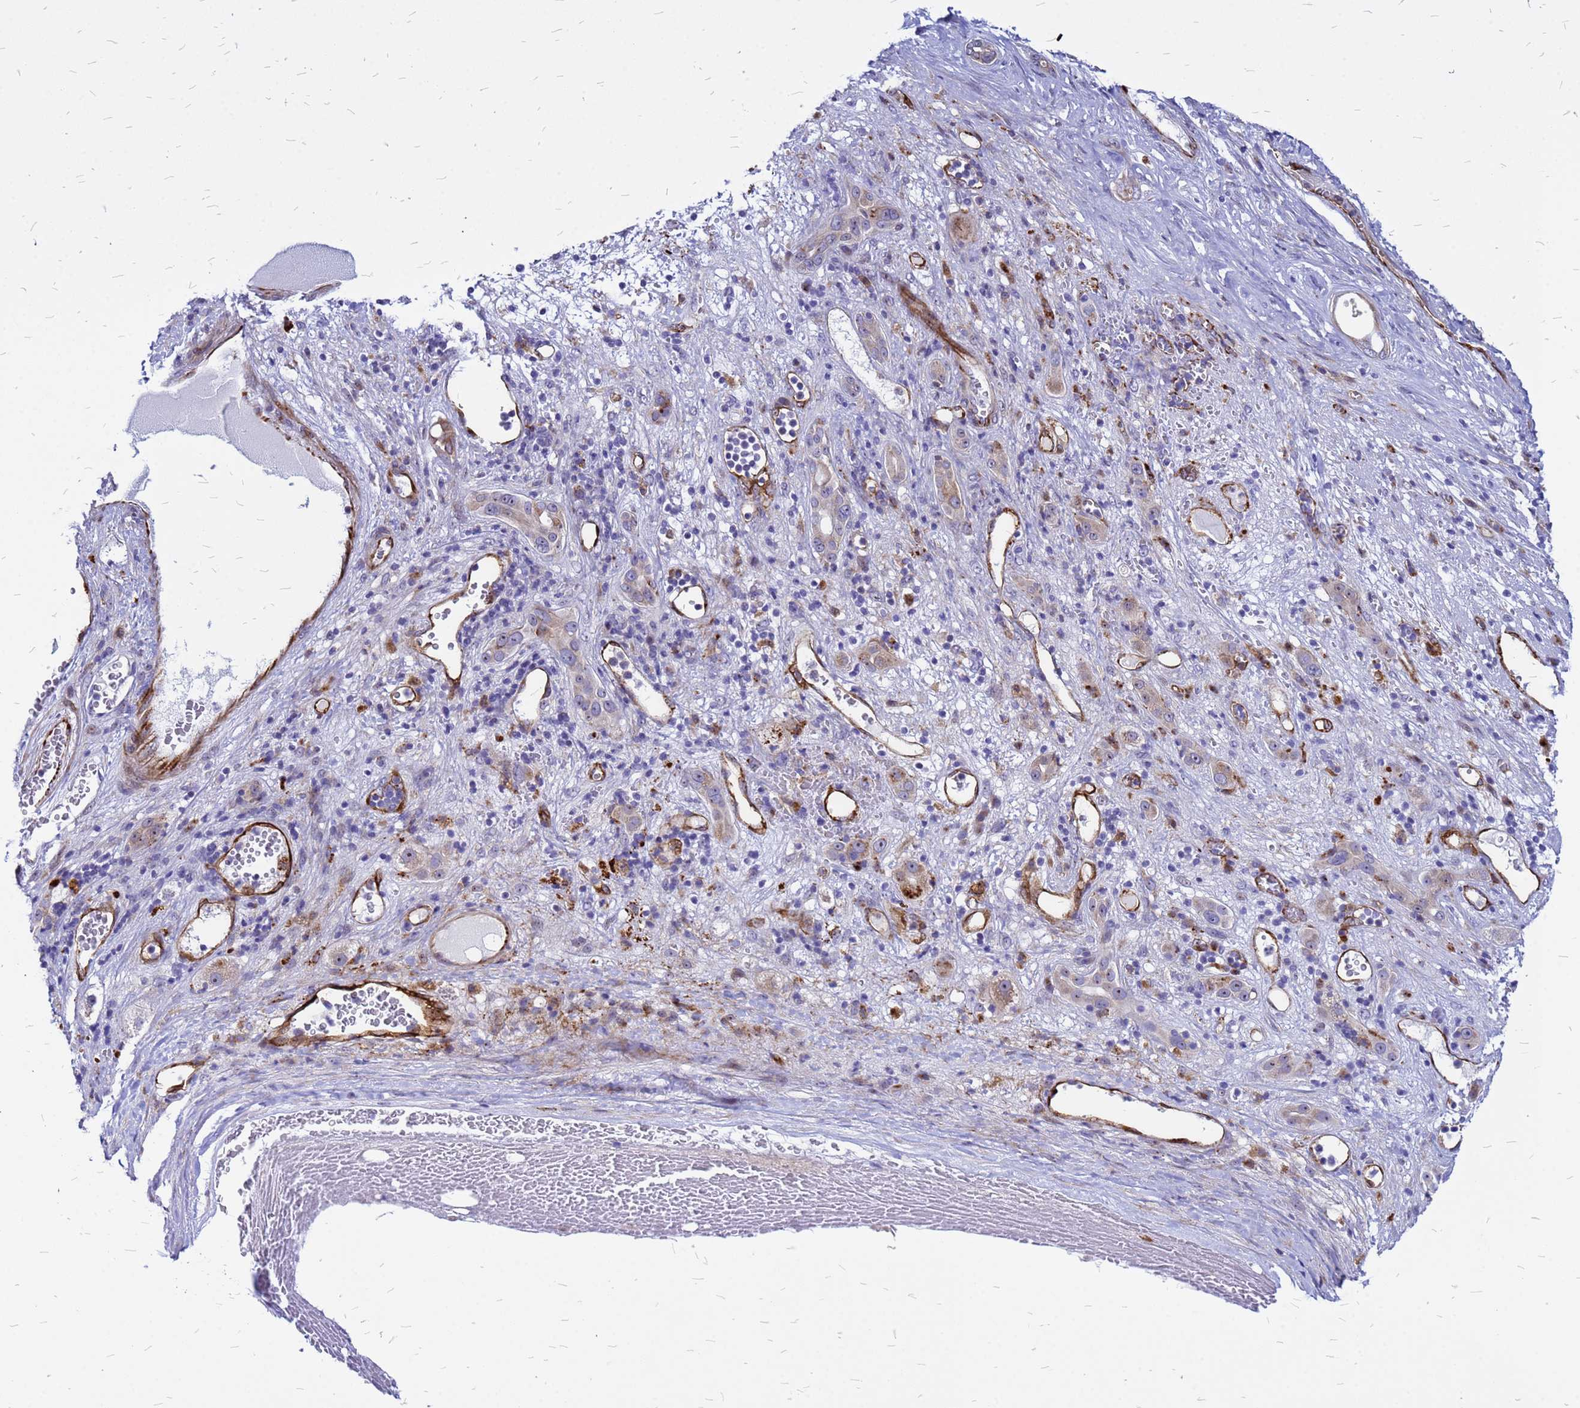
{"staining": {"intensity": "moderate", "quantity": "<25%", "location": "cytoplasmic/membranous"}, "tissue": "liver cancer", "cell_type": "Tumor cells", "image_type": "cancer", "snomed": [{"axis": "morphology", "description": "Carcinoma, Hepatocellular, NOS"}, {"axis": "topography", "description": "Liver"}], "caption": "Protein expression analysis of liver cancer (hepatocellular carcinoma) reveals moderate cytoplasmic/membranous positivity in about <25% of tumor cells. The protein is shown in brown color, while the nuclei are stained blue.", "gene": "NOSTRIN", "patient": {"sex": "female", "age": 73}}